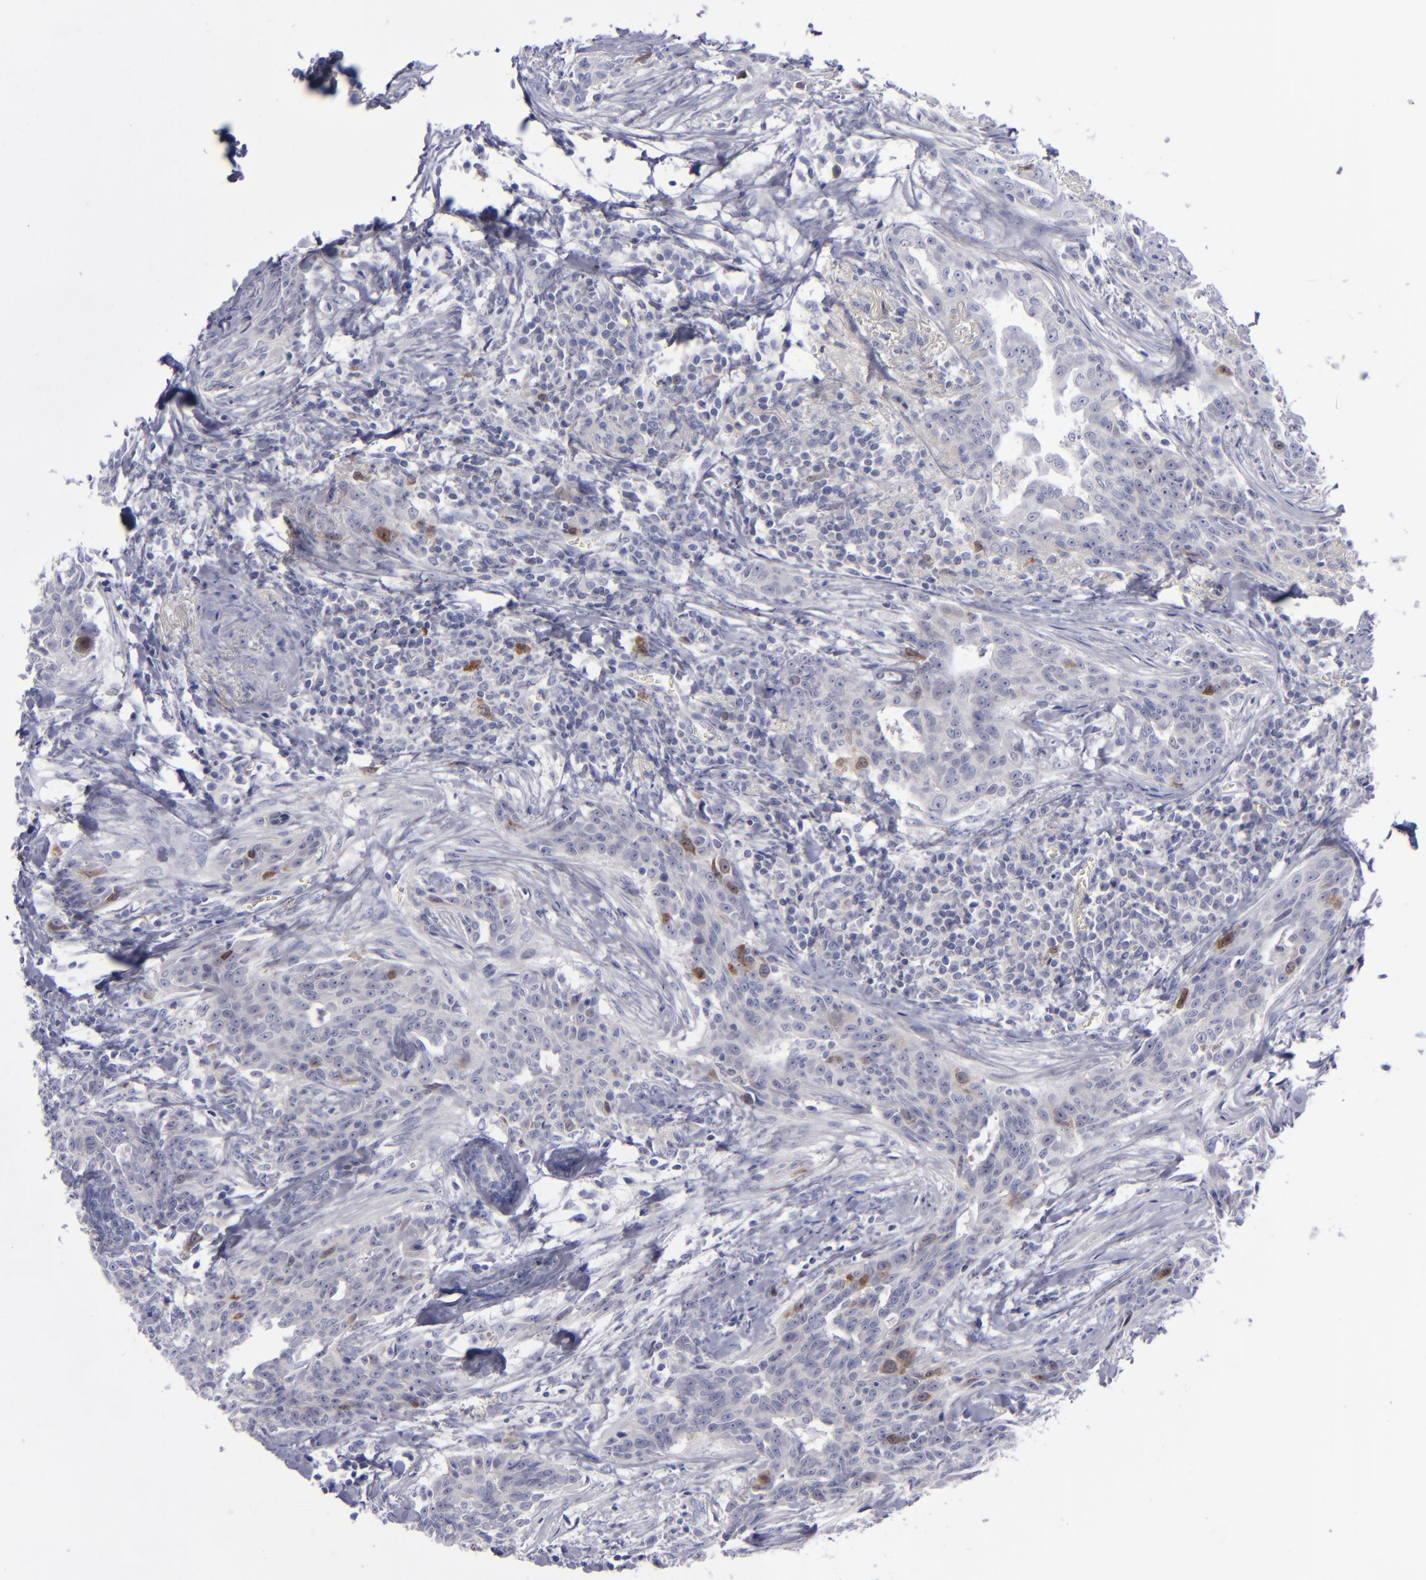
{"staining": {"intensity": "weak", "quantity": "<25%", "location": "cytoplasmic/membranous,nuclear"}, "tissue": "breast cancer", "cell_type": "Tumor cells", "image_type": "cancer", "snomed": [{"axis": "morphology", "description": "Duct carcinoma"}, {"axis": "topography", "description": "Breast"}], "caption": "This photomicrograph is of breast cancer (infiltrating ductal carcinoma) stained with immunohistochemistry (IHC) to label a protein in brown with the nuclei are counter-stained blue. There is no staining in tumor cells. Brightfield microscopy of IHC stained with DAB (3,3'-diaminobenzidine) (brown) and hematoxylin (blue), captured at high magnification.", "gene": "AURKA", "patient": {"sex": "female", "age": 50}}